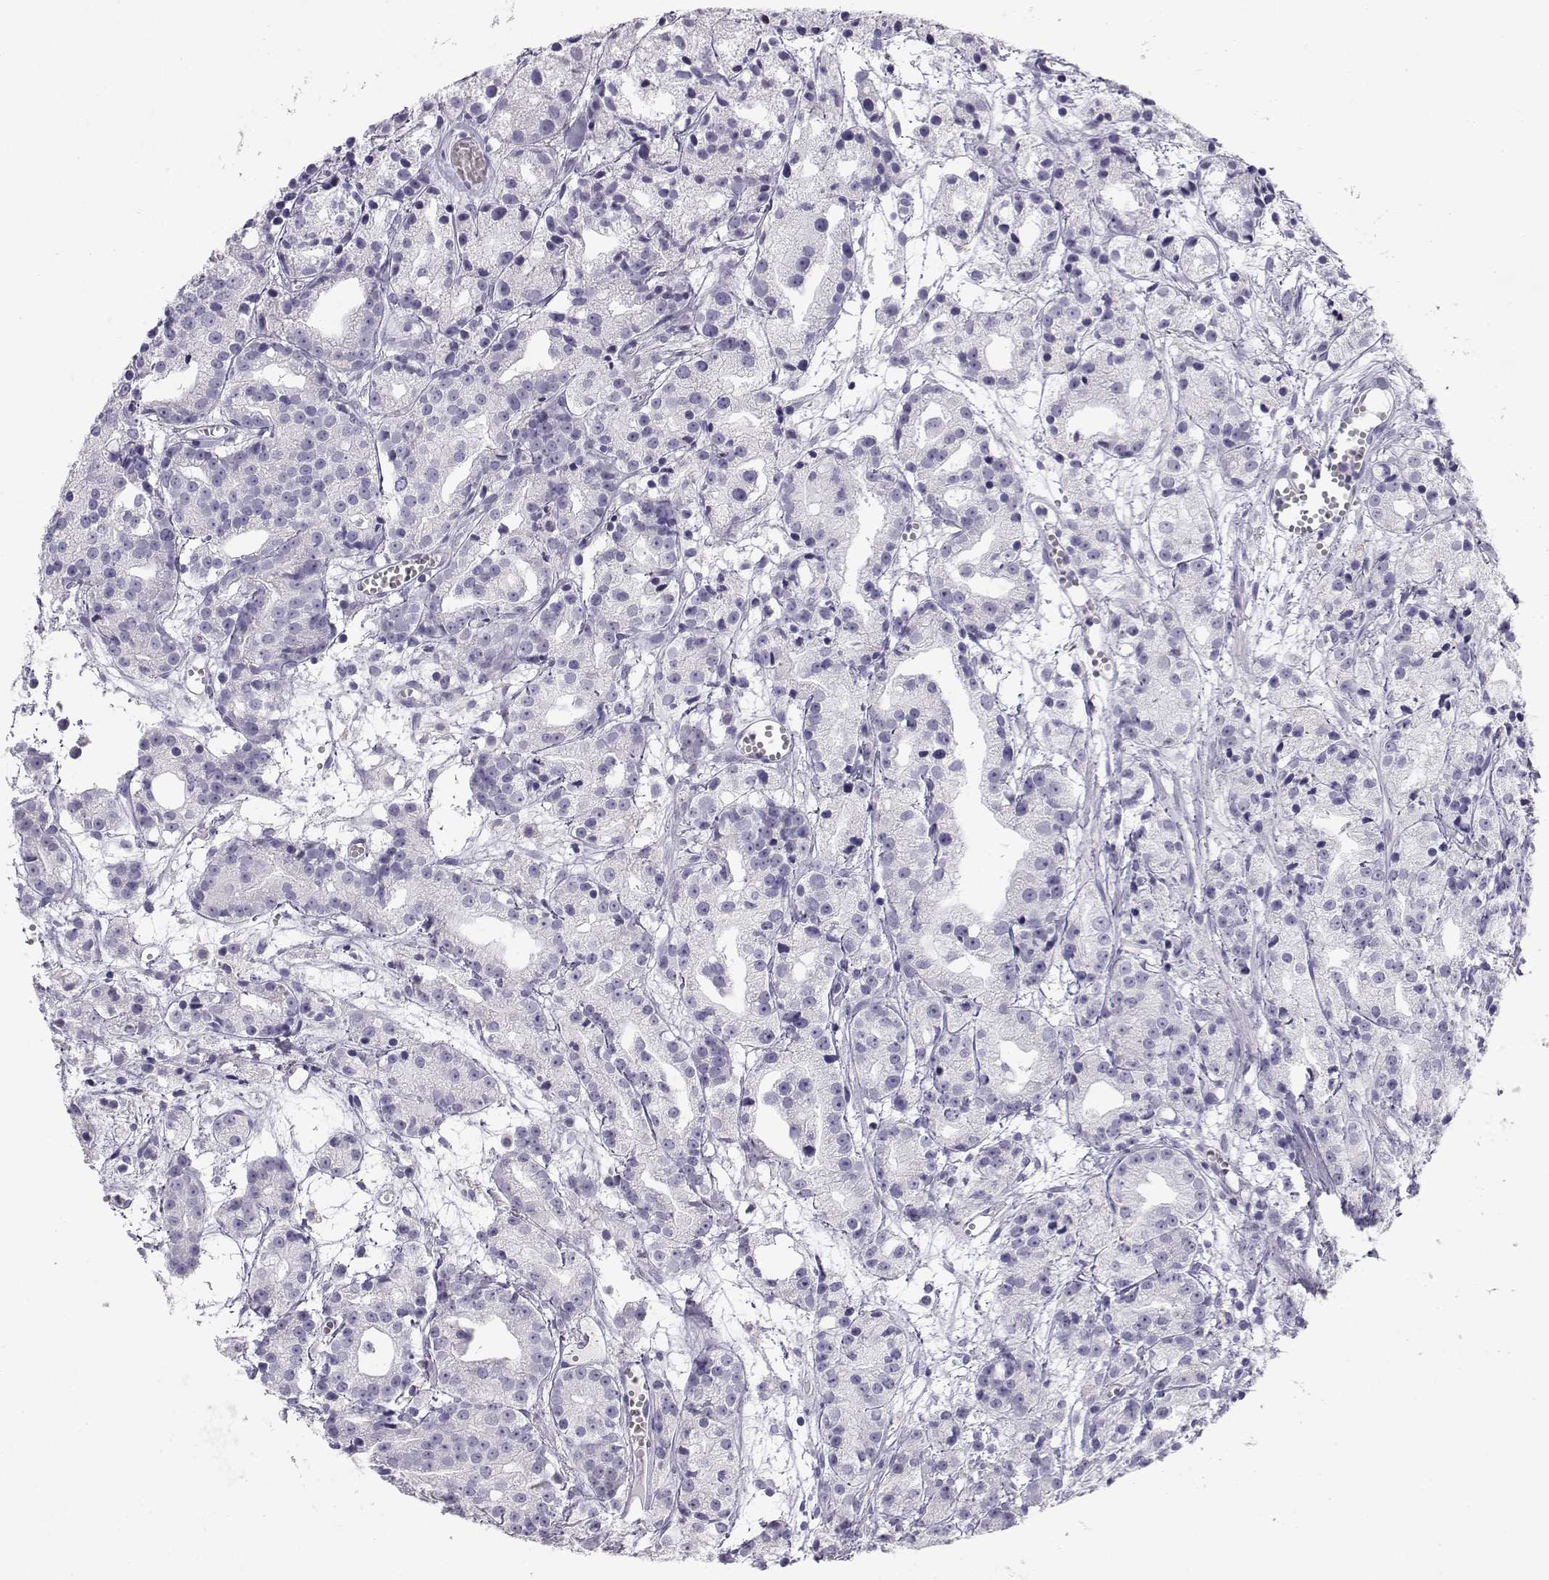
{"staining": {"intensity": "negative", "quantity": "none", "location": "none"}, "tissue": "prostate cancer", "cell_type": "Tumor cells", "image_type": "cancer", "snomed": [{"axis": "morphology", "description": "Adenocarcinoma, Medium grade"}, {"axis": "topography", "description": "Prostate"}], "caption": "Protein analysis of prostate cancer (adenocarcinoma (medium-grade)) reveals no significant staining in tumor cells. (DAB immunohistochemistry (IHC) with hematoxylin counter stain).", "gene": "RNASE12", "patient": {"sex": "male", "age": 74}}